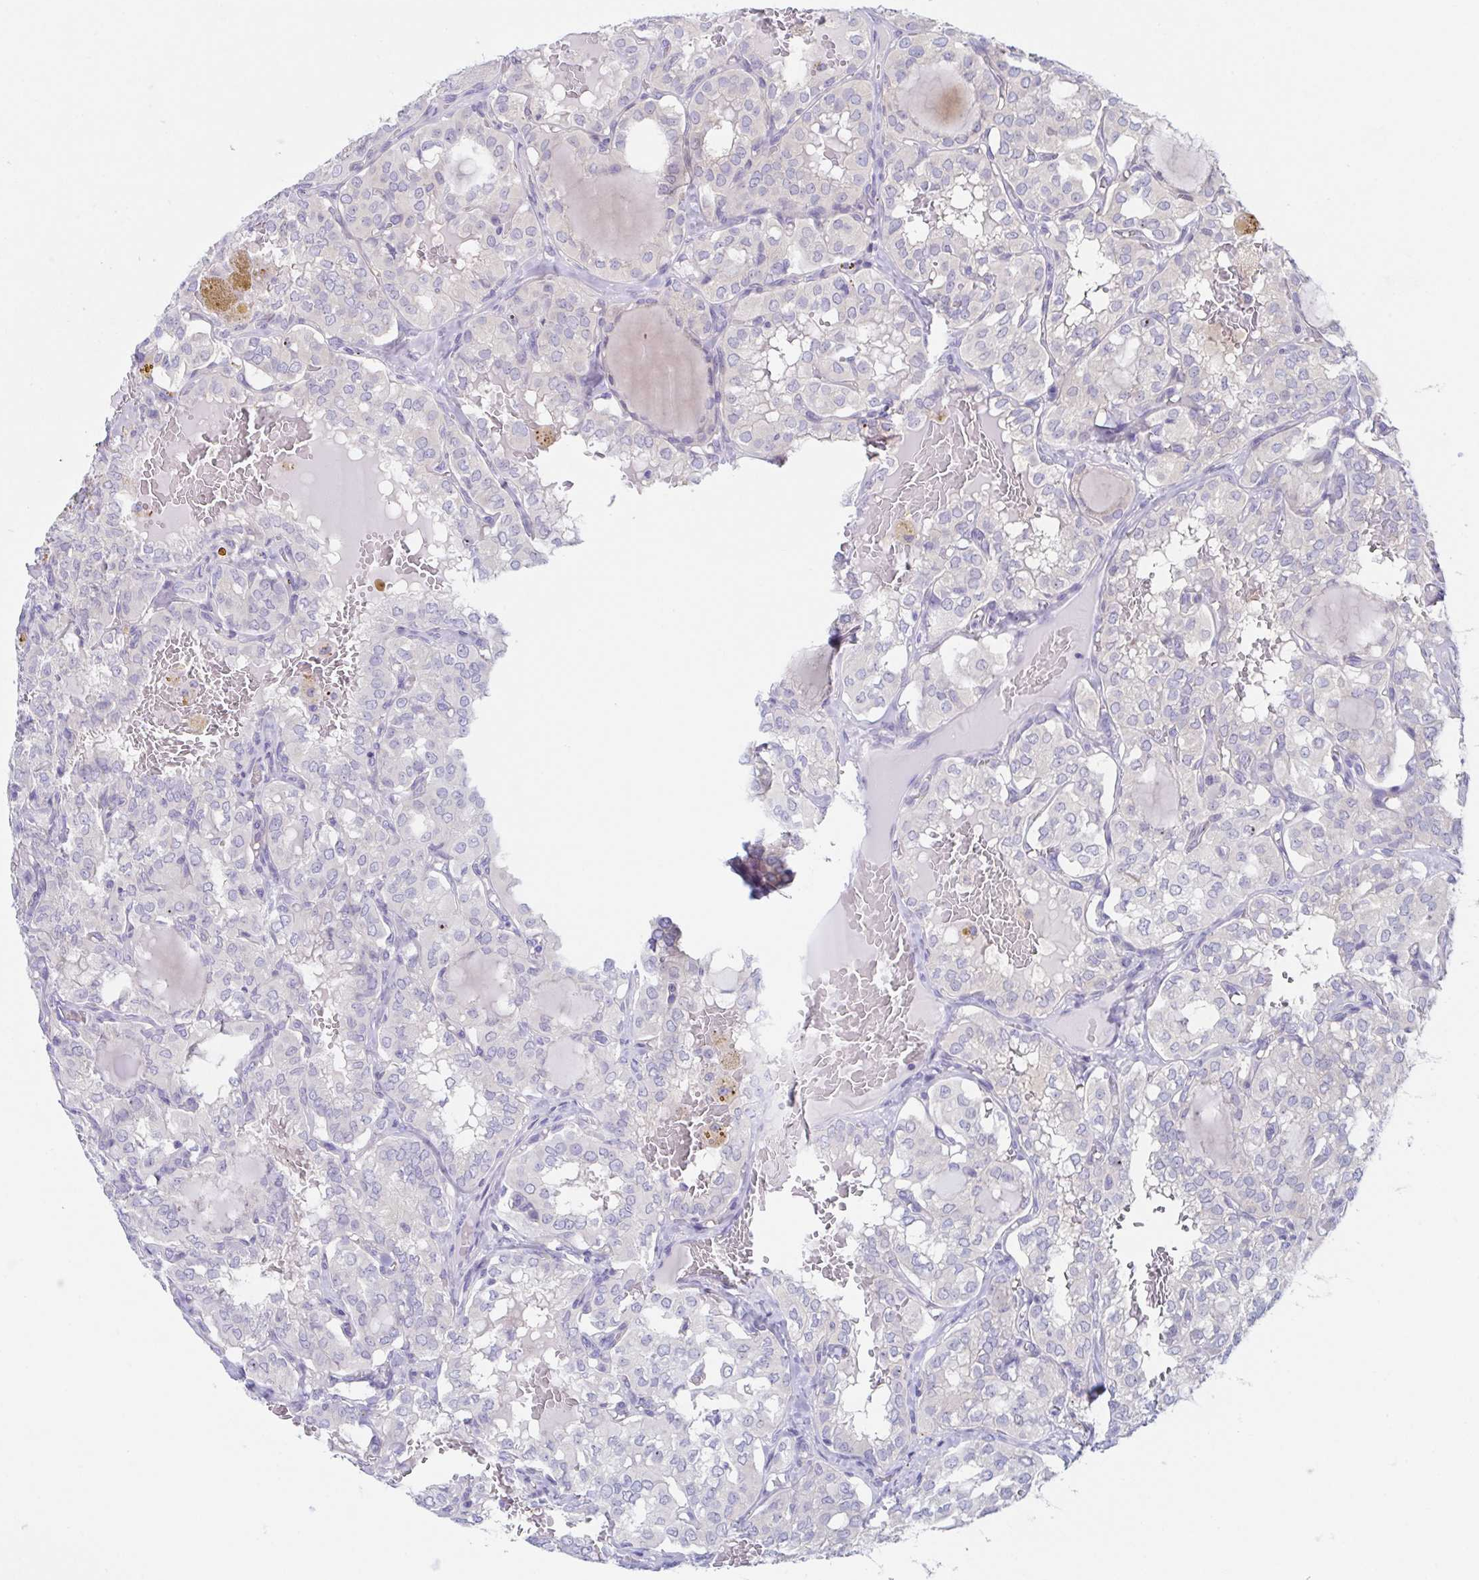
{"staining": {"intensity": "negative", "quantity": "none", "location": "none"}, "tissue": "thyroid cancer", "cell_type": "Tumor cells", "image_type": "cancer", "snomed": [{"axis": "morphology", "description": "Papillary adenocarcinoma, NOS"}, {"axis": "topography", "description": "Thyroid gland"}], "caption": "The micrograph reveals no staining of tumor cells in thyroid papillary adenocarcinoma. (Brightfield microscopy of DAB (3,3'-diaminobenzidine) IHC at high magnification).", "gene": "HTR2A", "patient": {"sex": "male", "age": 20}}